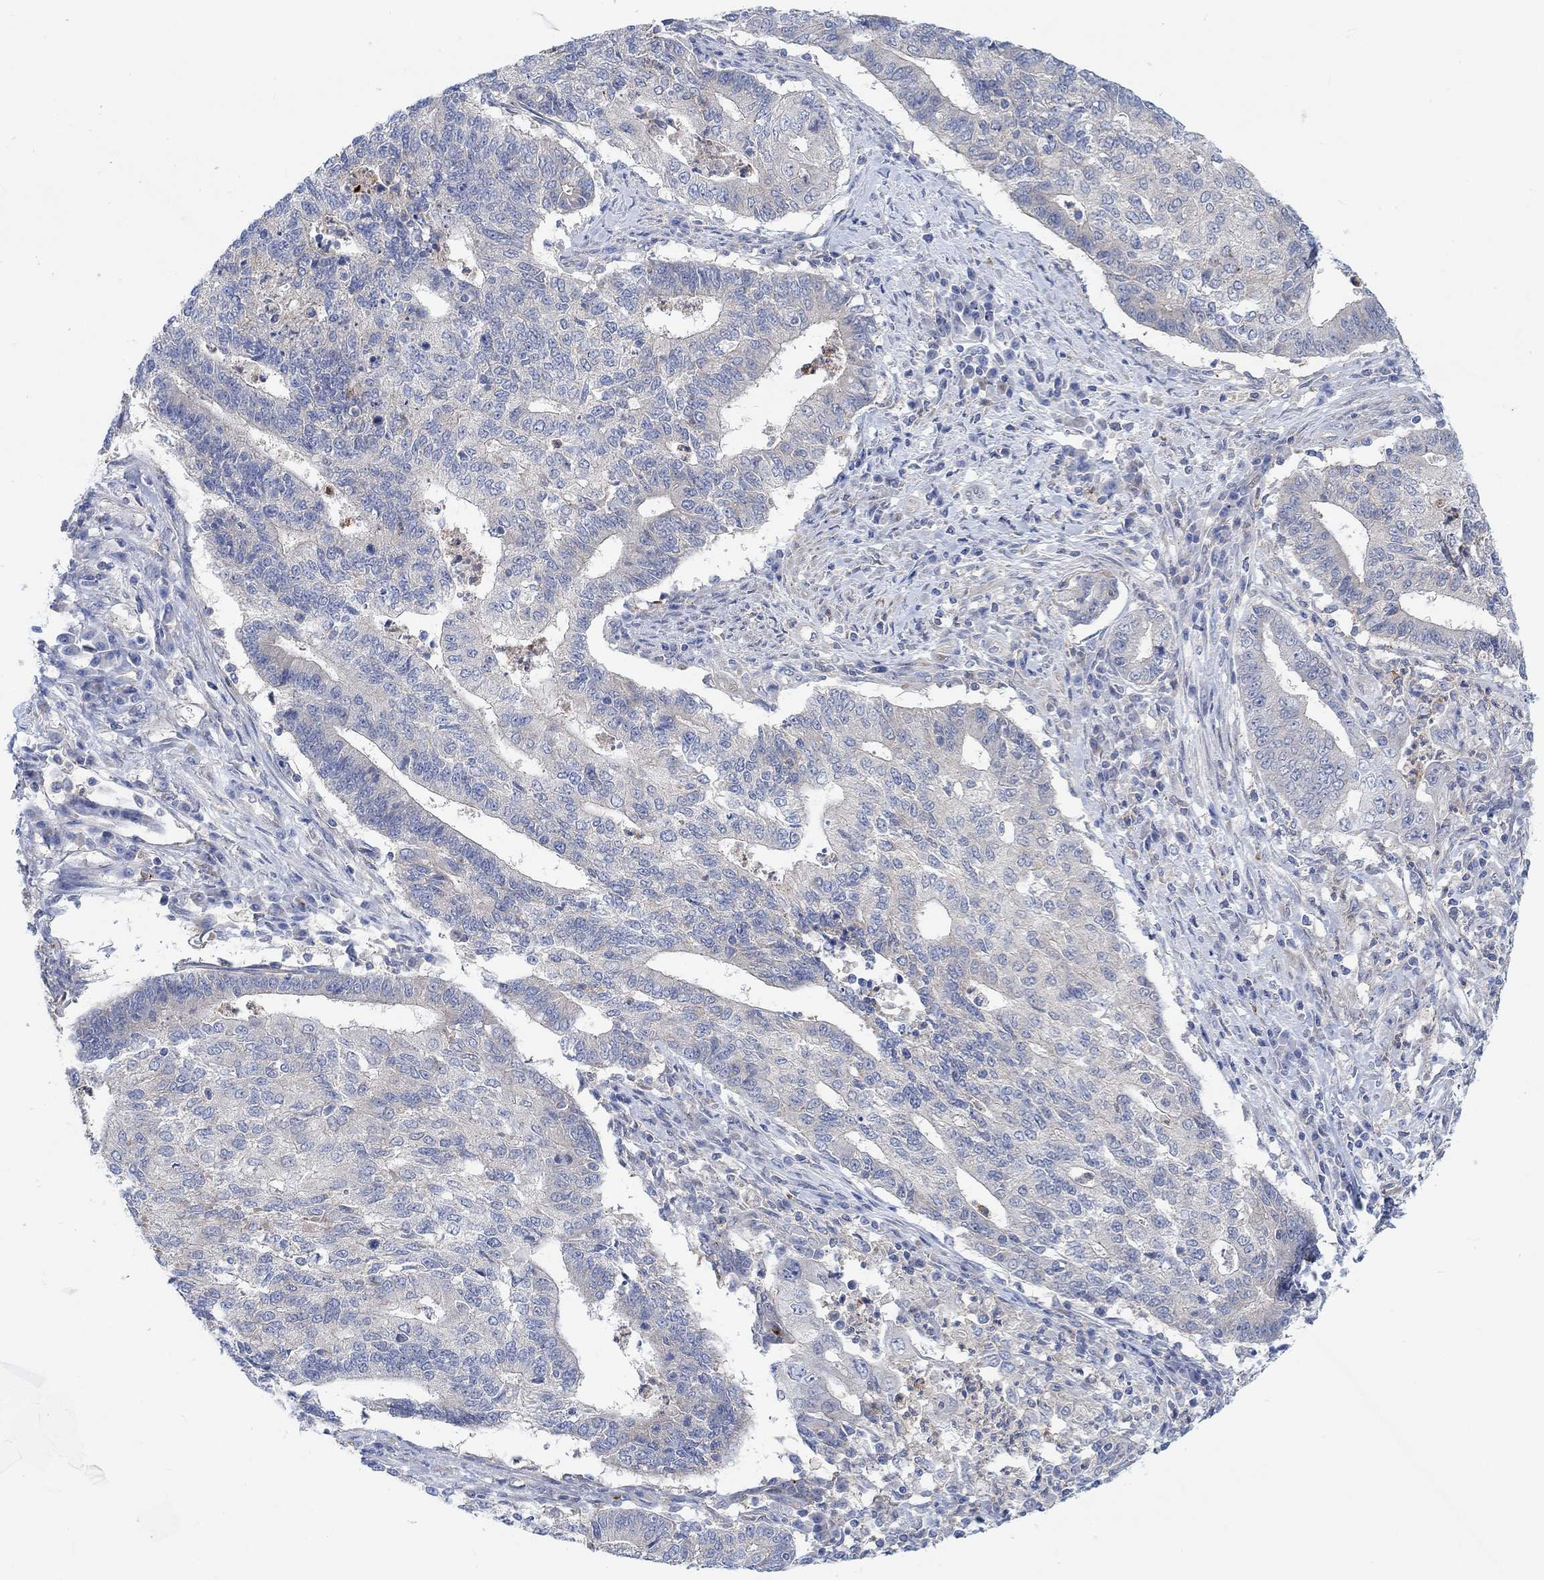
{"staining": {"intensity": "negative", "quantity": "none", "location": "none"}, "tissue": "endometrial cancer", "cell_type": "Tumor cells", "image_type": "cancer", "snomed": [{"axis": "morphology", "description": "Adenocarcinoma, NOS"}, {"axis": "topography", "description": "Uterus"}, {"axis": "topography", "description": "Endometrium"}], "caption": "High magnification brightfield microscopy of endometrial adenocarcinoma stained with DAB (brown) and counterstained with hematoxylin (blue): tumor cells show no significant positivity. (DAB immunohistochemistry (IHC), high magnification).", "gene": "PMFBP1", "patient": {"sex": "female", "age": 54}}